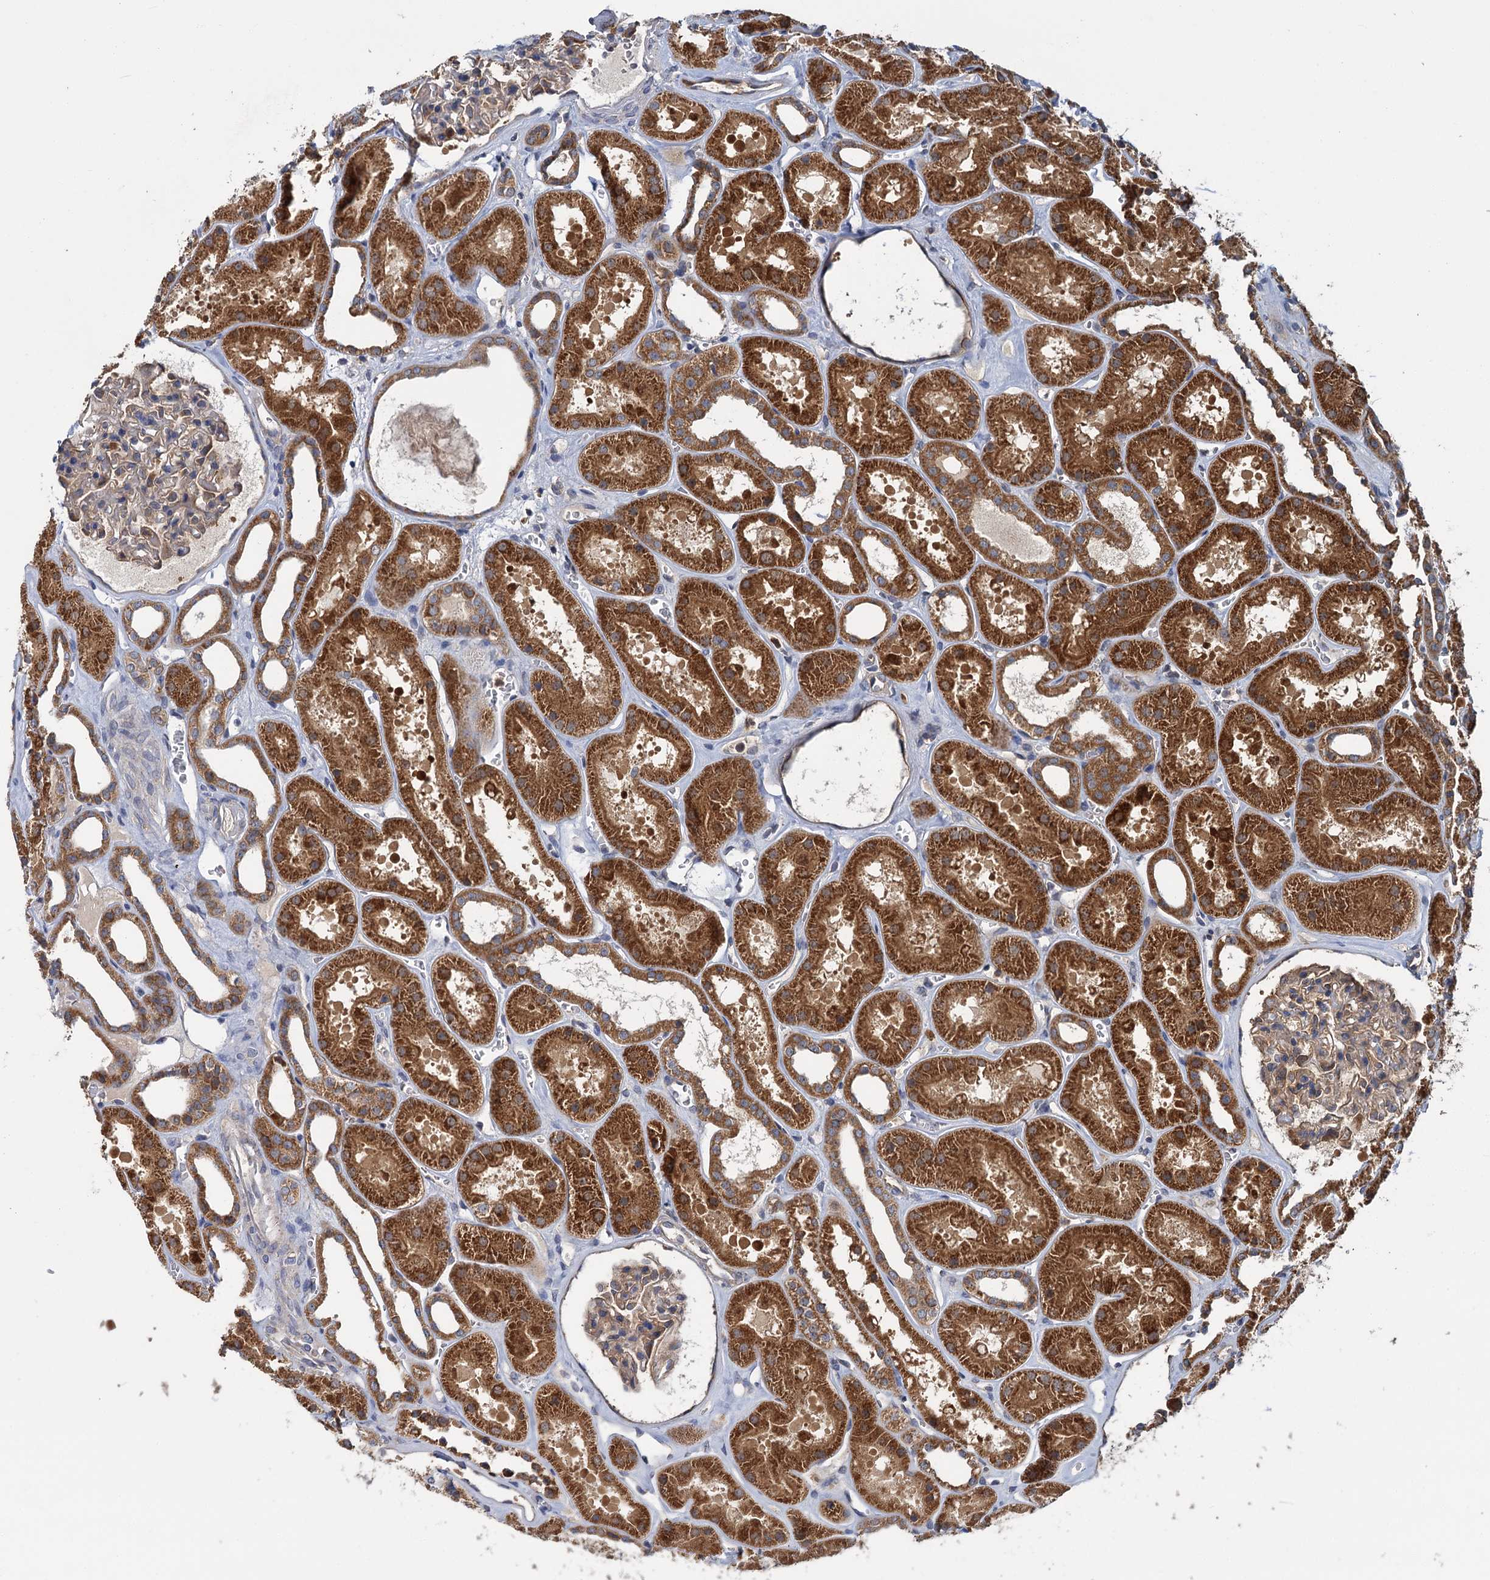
{"staining": {"intensity": "moderate", "quantity": "25%-75%", "location": "cytoplasmic/membranous"}, "tissue": "kidney", "cell_type": "Cells in glomeruli", "image_type": "normal", "snomed": [{"axis": "morphology", "description": "Normal tissue, NOS"}, {"axis": "topography", "description": "Kidney"}], "caption": "Cells in glomeruli exhibit moderate cytoplasmic/membranous expression in about 25%-75% of cells in normal kidney.", "gene": "DYNC2H1", "patient": {"sex": "female", "age": 41}}